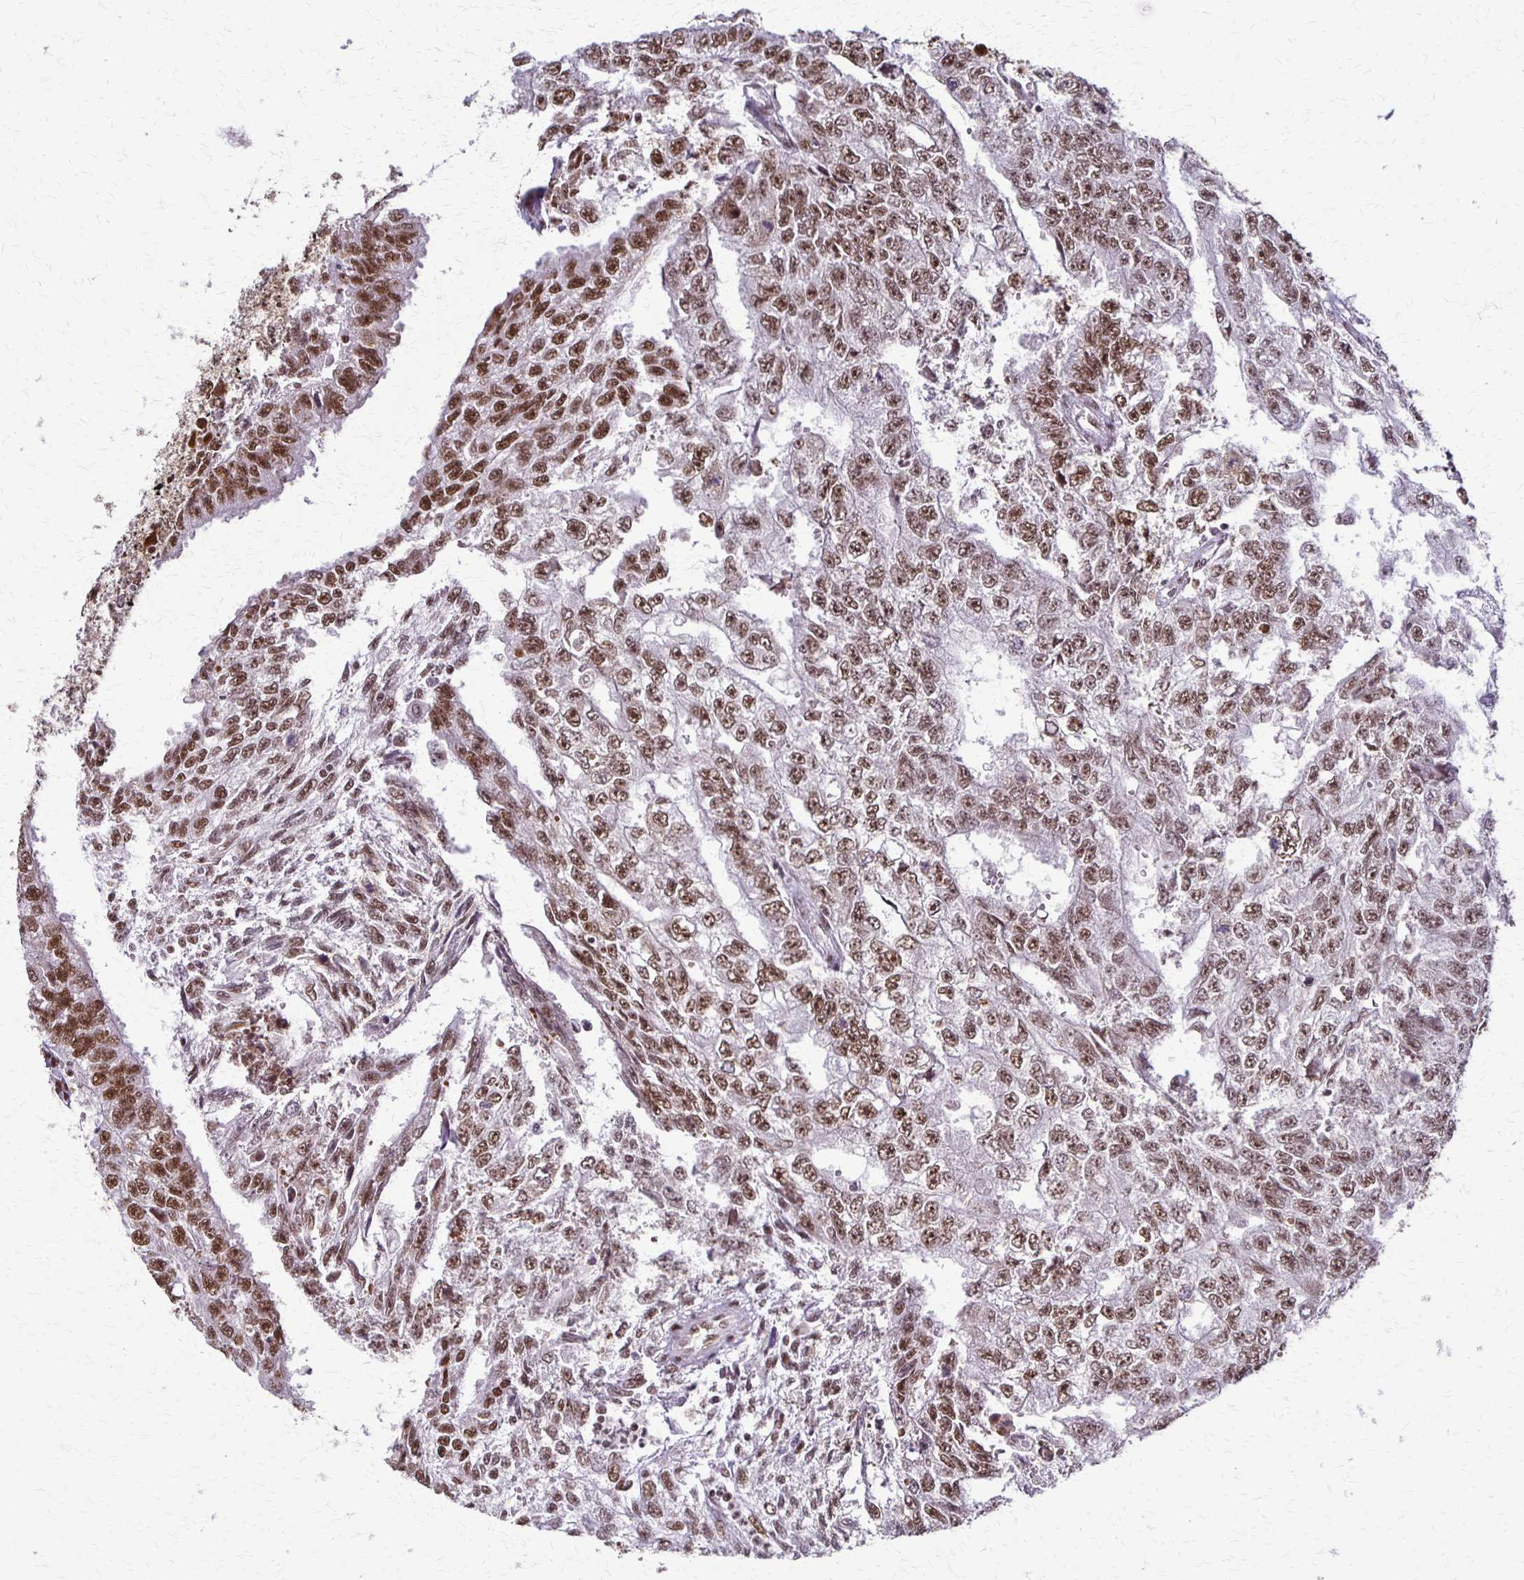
{"staining": {"intensity": "strong", "quantity": ">75%", "location": "nuclear"}, "tissue": "testis cancer", "cell_type": "Tumor cells", "image_type": "cancer", "snomed": [{"axis": "morphology", "description": "Carcinoma, Embryonal, NOS"}, {"axis": "morphology", "description": "Teratoma, malignant, NOS"}, {"axis": "topography", "description": "Testis"}], "caption": "Immunohistochemical staining of testis cancer shows strong nuclear protein positivity in about >75% of tumor cells.", "gene": "XRCC6", "patient": {"sex": "male", "age": 24}}